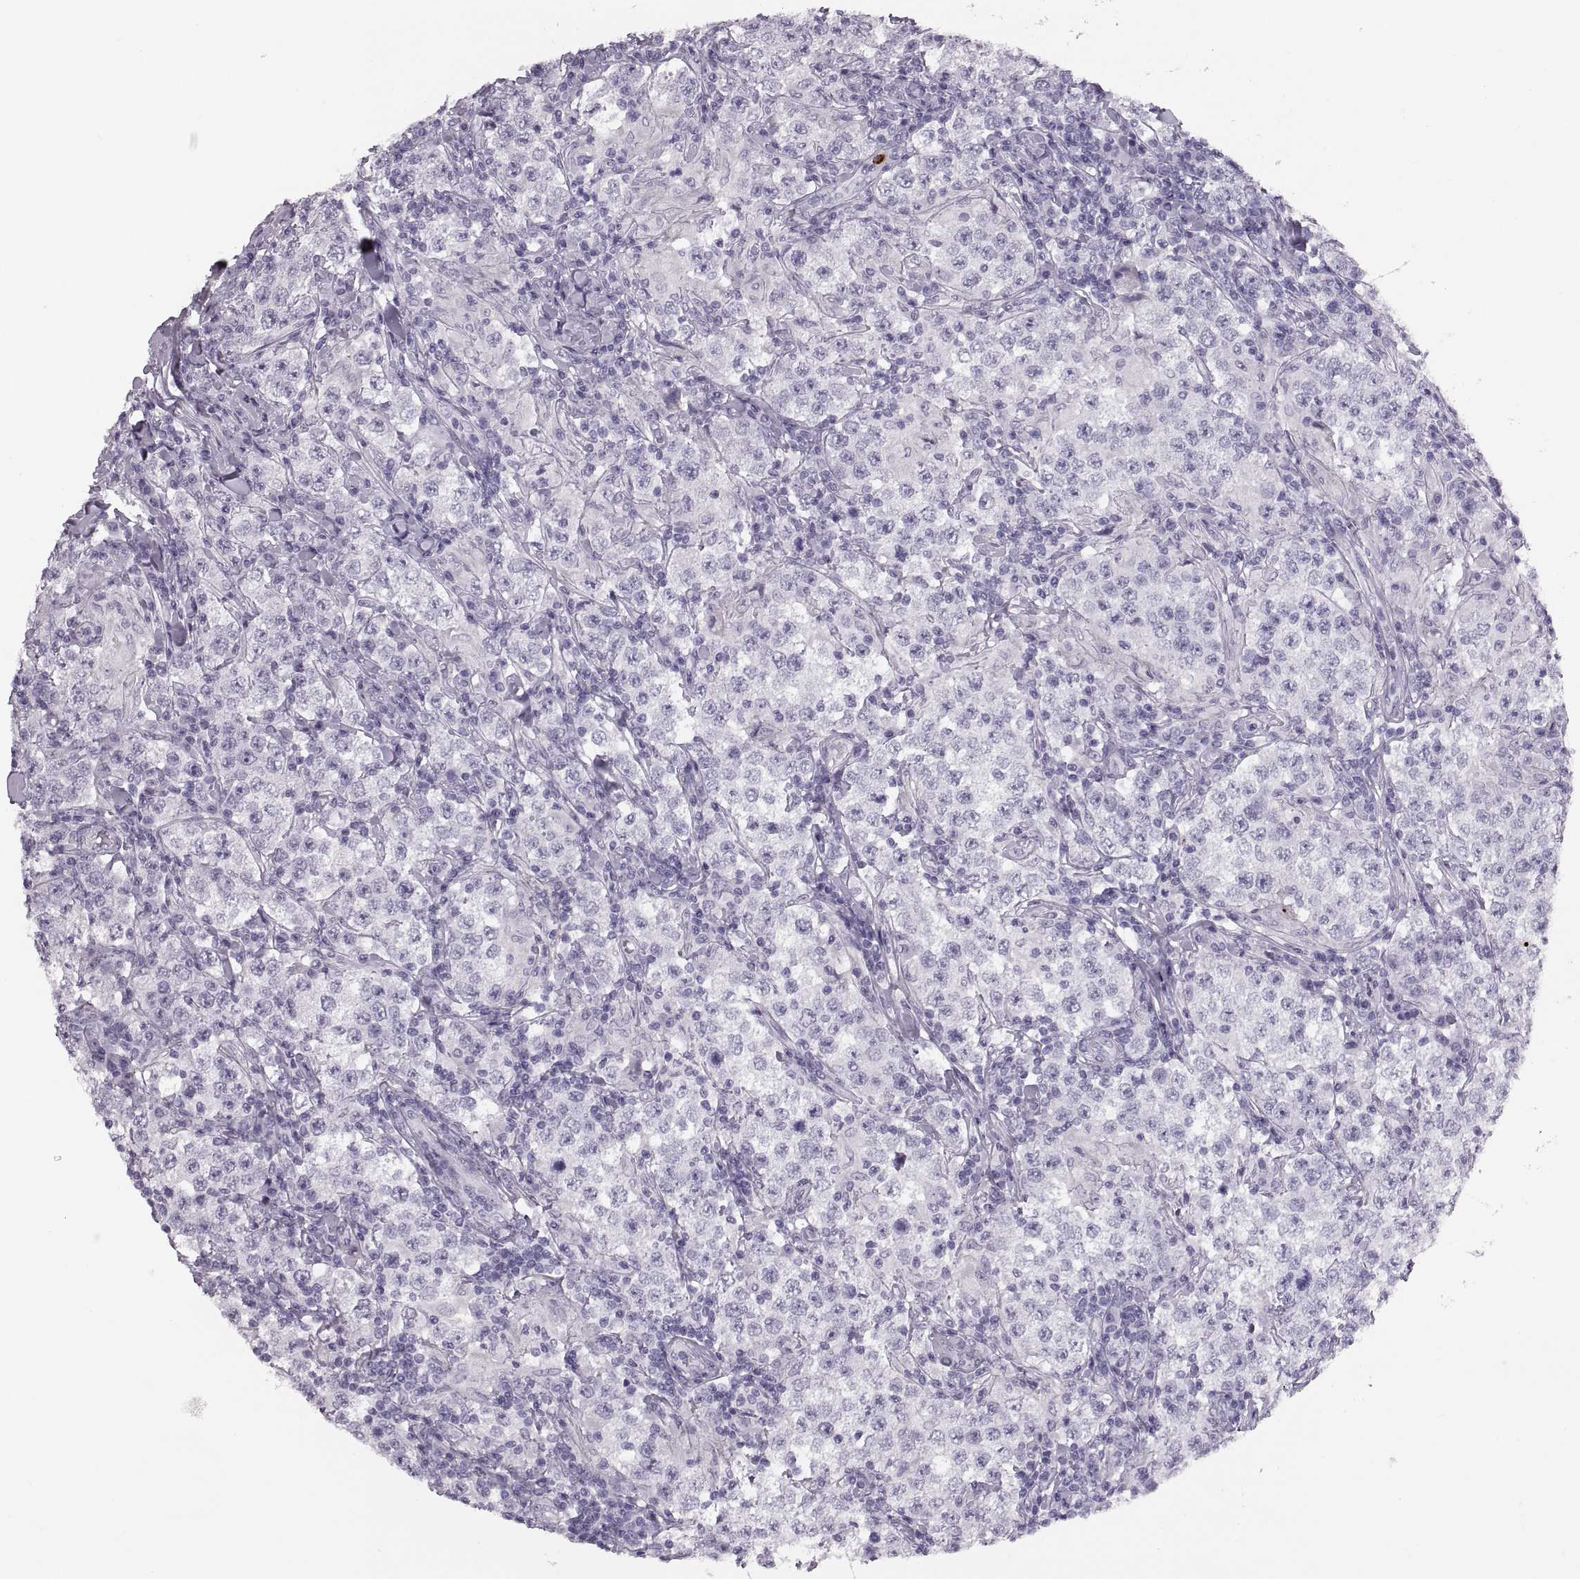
{"staining": {"intensity": "negative", "quantity": "none", "location": "none"}, "tissue": "testis cancer", "cell_type": "Tumor cells", "image_type": "cancer", "snomed": [{"axis": "morphology", "description": "Seminoma, NOS"}, {"axis": "morphology", "description": "Carcinoma, Embryonal, NOS"}, {"axis": "topography", "description": "Testis"}], "caption": "IHC image of neoplastic tissue: seminoma (testis) stained with DAB (3,3'-diaminobenzidine) exhibits no significant protein positivity in tumor cells.", "gene": "MILR1", "patient": {"sex": "male", "age": 41}}